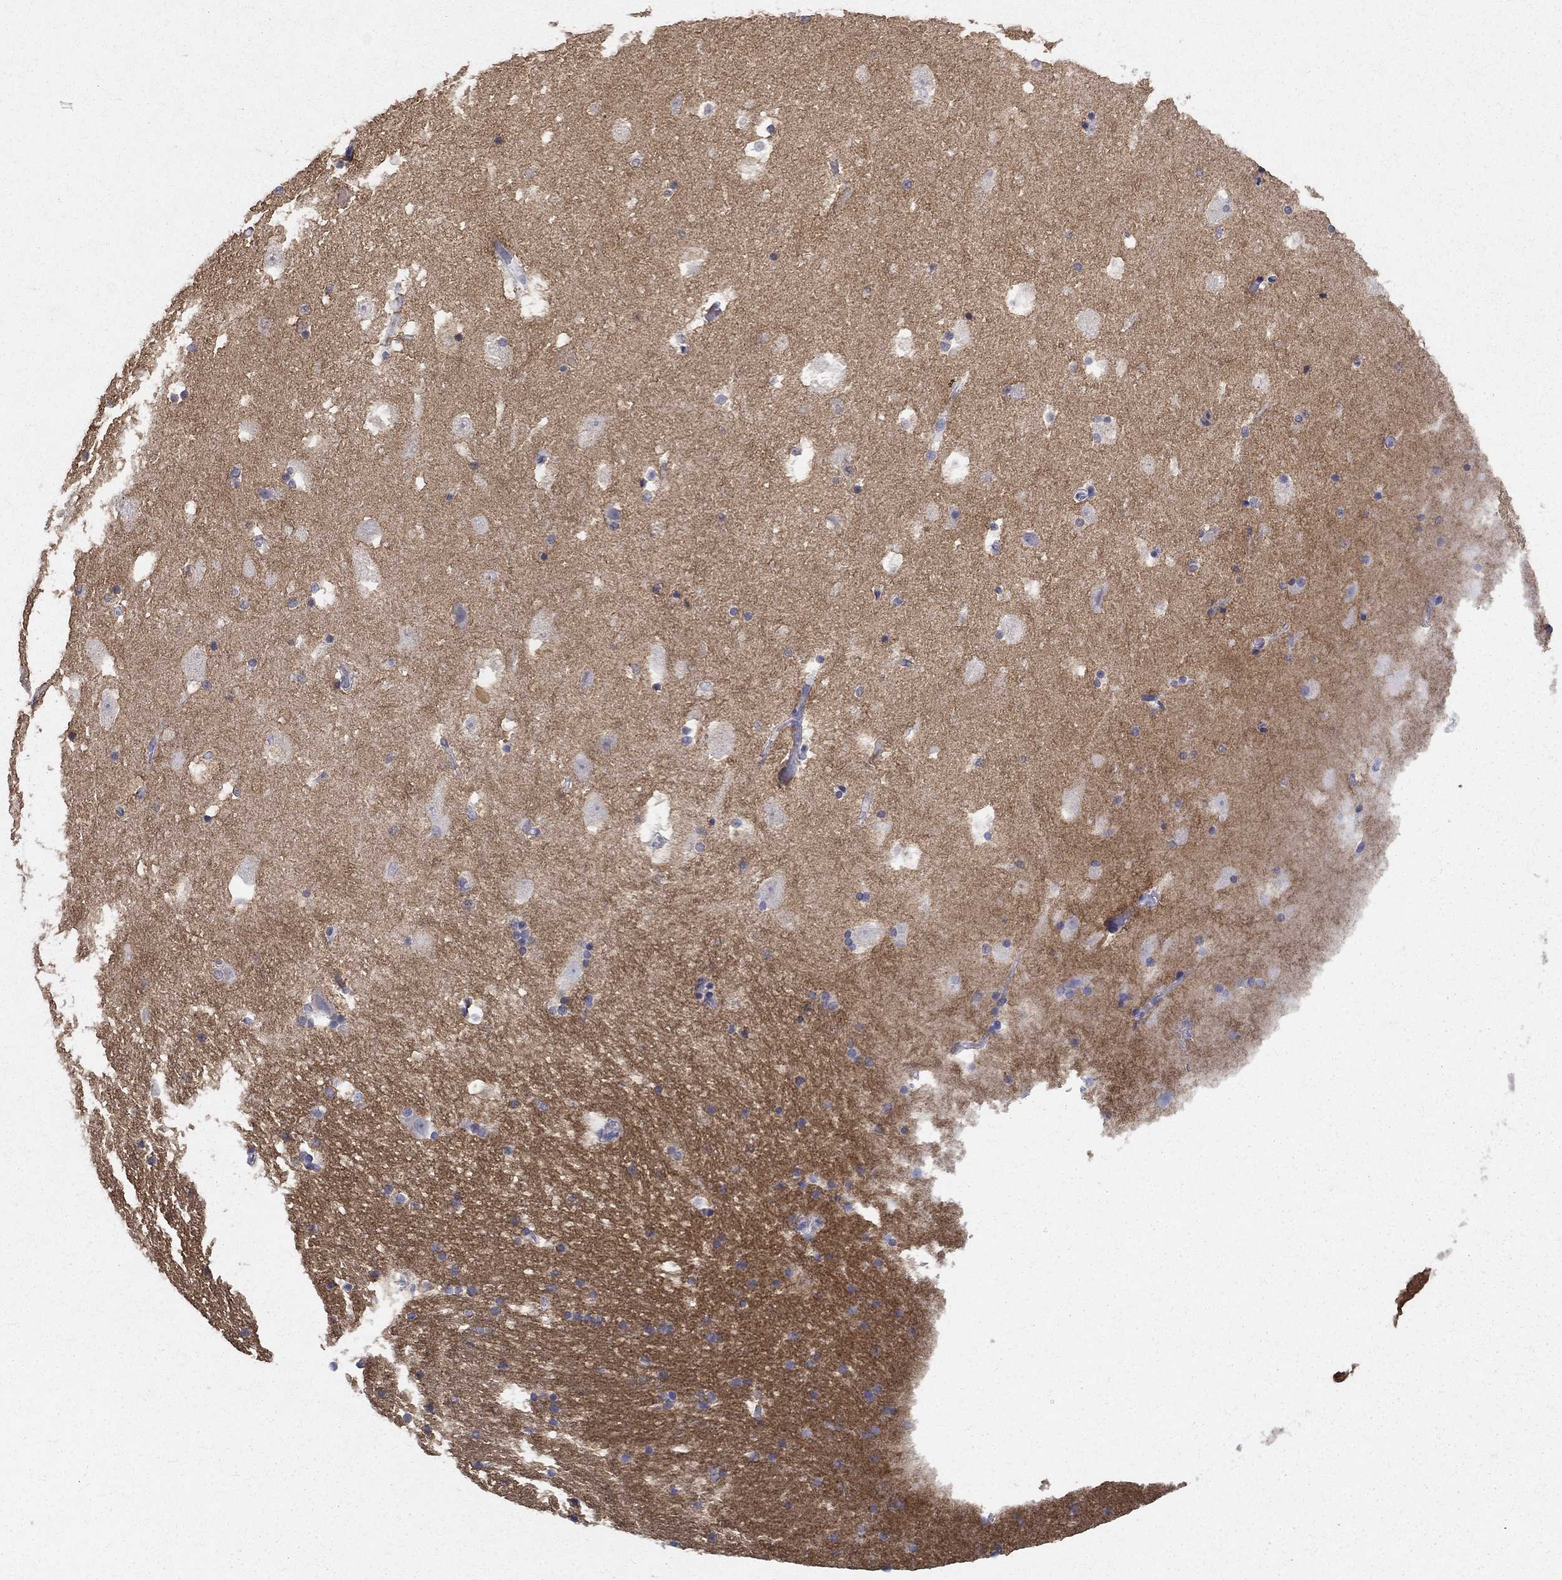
{"staining": {"intensity": "negative", "quantity": "none", "location": "none"}, "tissue": "hippocampus", "cell_type": "Glial cells", "image_type": "normal", "snomed": [{"axis": "morphology", "description": "Normal tissue, NOS"}, {"axis": "topography", "description": "Hippocampus"}], "caption": "Benign hippocampus was stained to show a protein in brown. There is no significant staining in glial cells. (Stains: DAB (3,3'-diaminobenzidine) IHC with hematoxylin counter stain, Microscopy: brightfield microscopy at high magnification).", "gene": "IGSF8", "patient": {"sex": "male", "age": 51}}